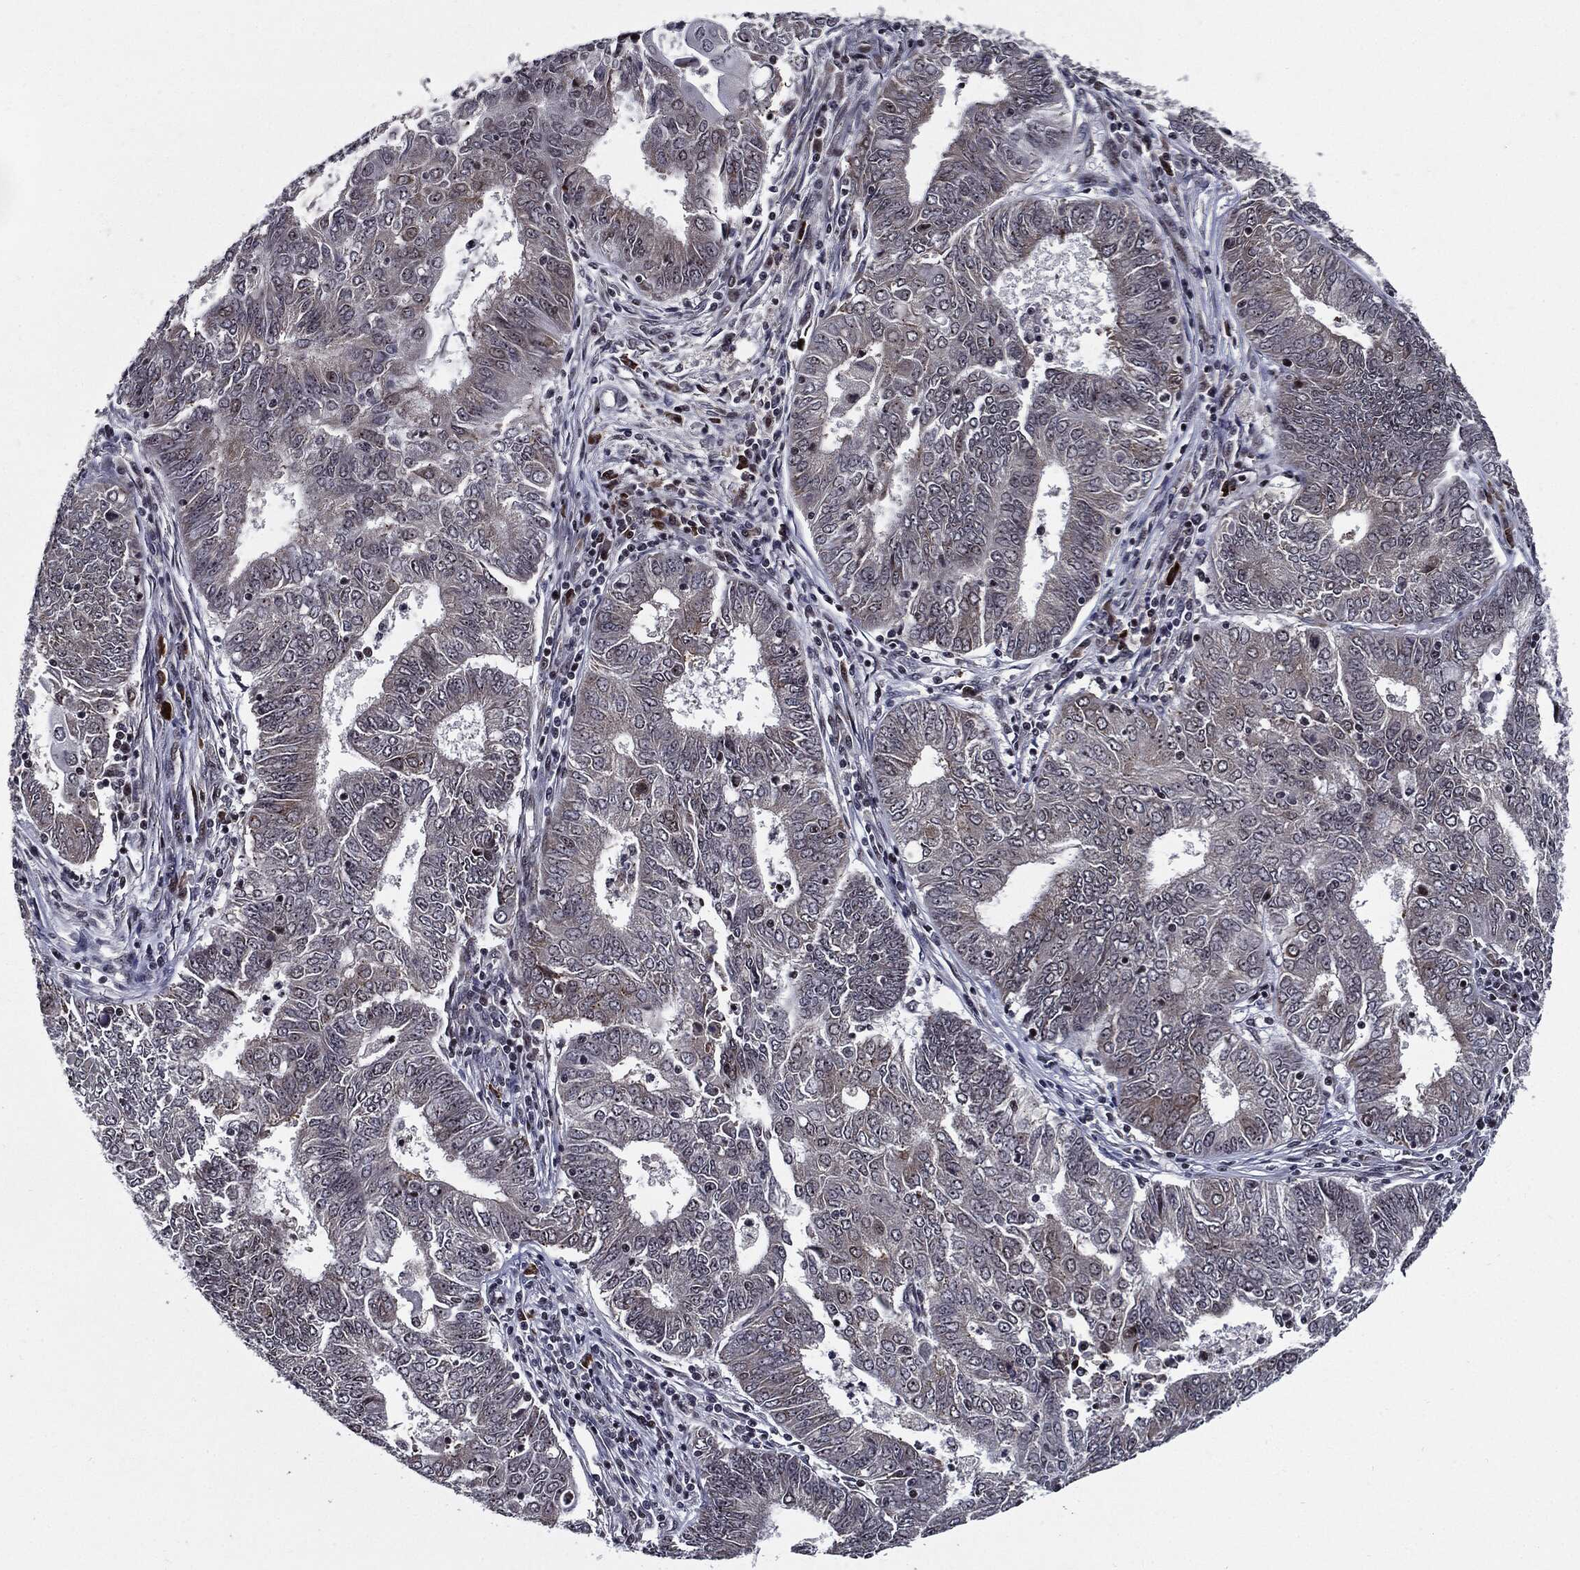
{"staining": {"intensity": "negative", "quantity": "none", "location": "none"}, "tissue": "endometrial cancer", "cell_type": "Tumor cells", "image_type": "cancer", "snomed": [{"axis": "morphology", "description": "Adenocarcinoma, NOS"}, {"axis": "topography", "description": "Endometrium"}], "caption": "IHC photomicrograph of human endometrial adenocarcinoma stained for a protein (brown), which demonstrates no expression in tumor cells.", "gene": "ZFP91", "patient": {"sex": "female", "age": 62}}